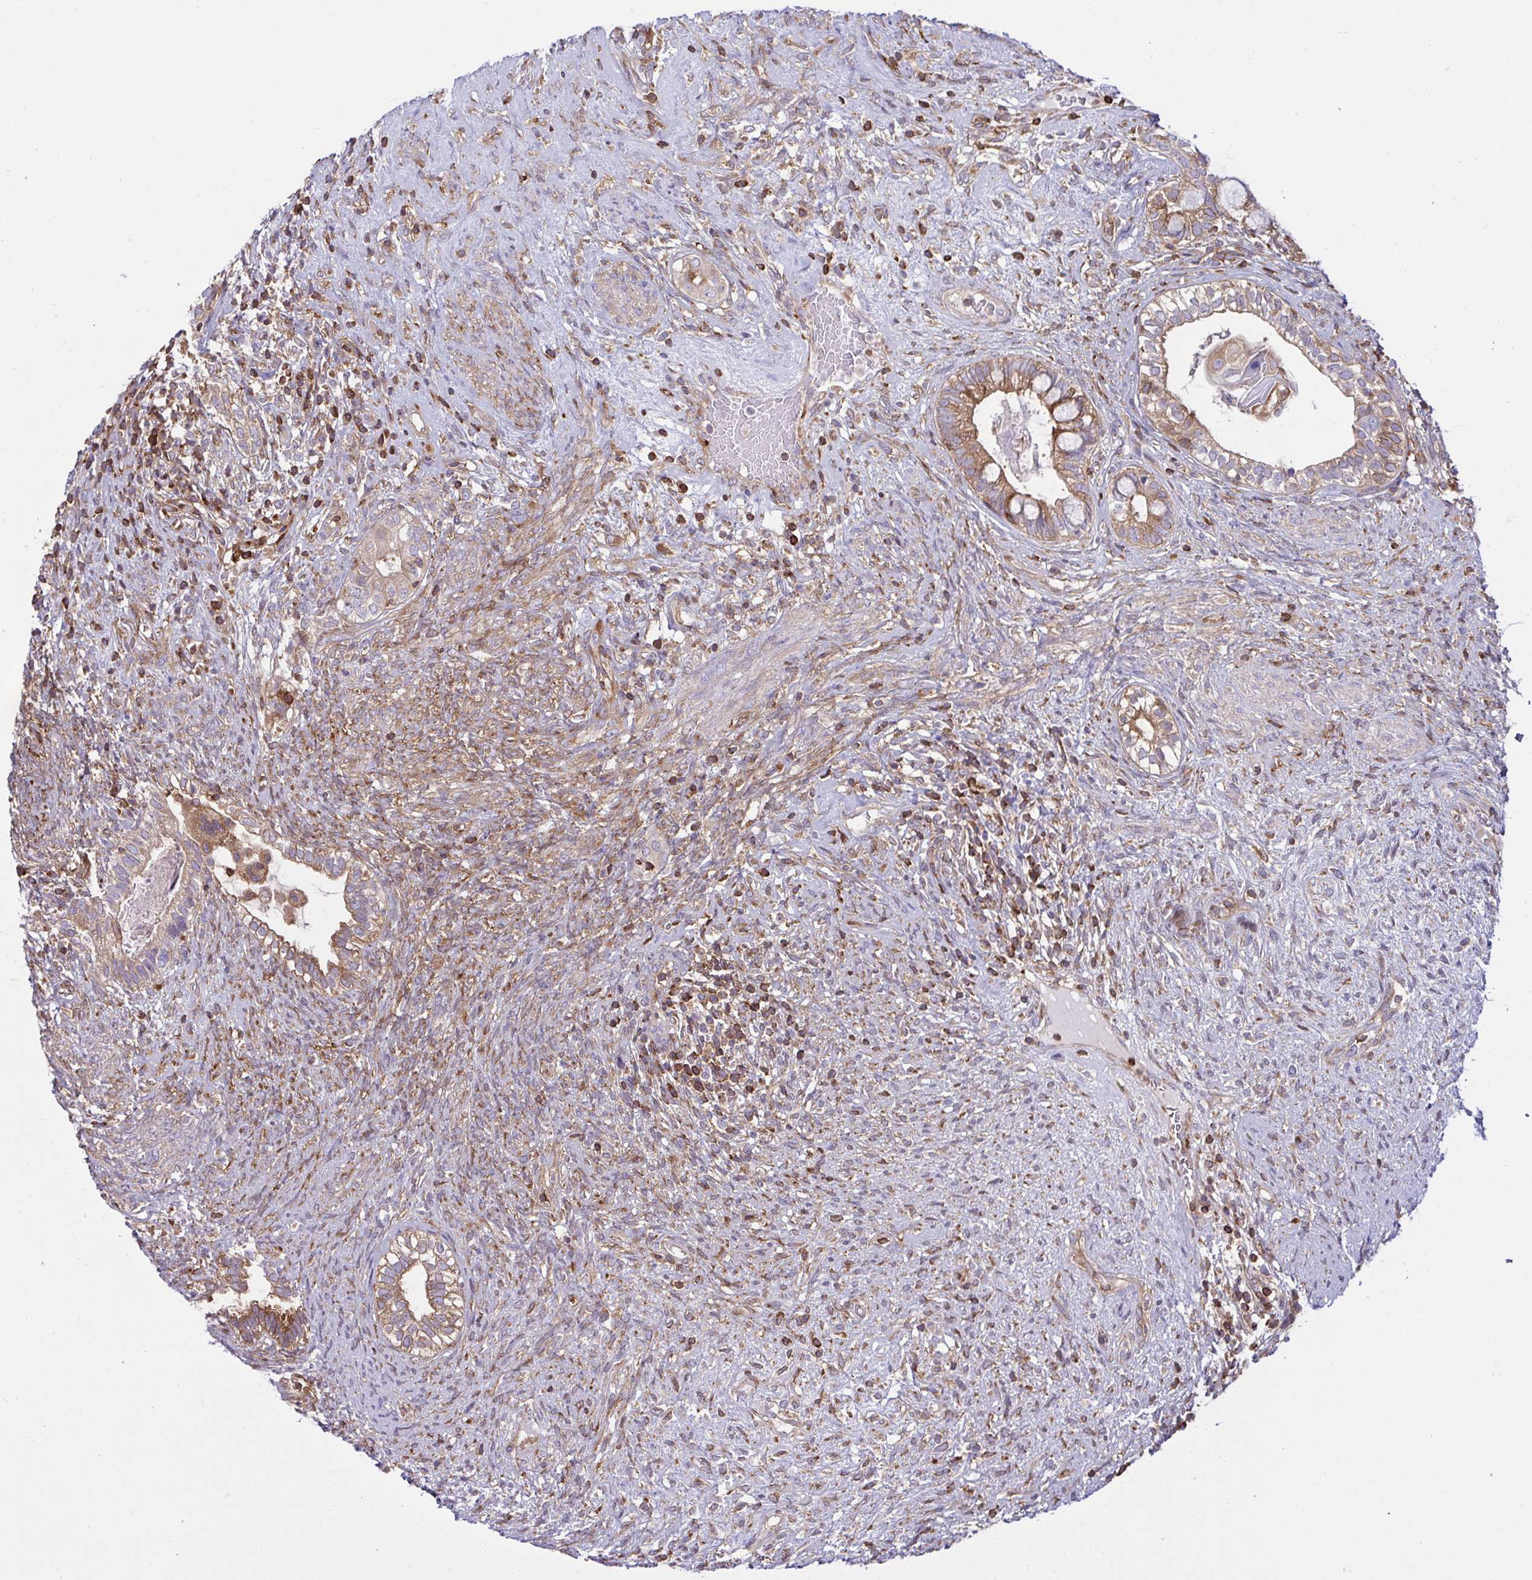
{"staining": {"intensity": "moderate", "quantity": "25%-75%", "location": "cytoplasmic/membranous"}, "tissue": "testis cancer", "cell_type": "Tumor cells", "image_type": "cancer", "snomed": [{"axis": "morphology", "description": "Seminoma, NOS"}, {"axis": "morphology", "description": "Carcinoma, Embryonal, NOS"}, {"axis": "topography", "description": "Testis"}], "caption": "IHC of human testis cancer (seminoma) displays medium levels of moderate cytoplasmic/membranous positivity in approximately 25%-75% of tumor cells.", "gene": "TSC22D3", "patient": {"sex": "male", "age": 41}}